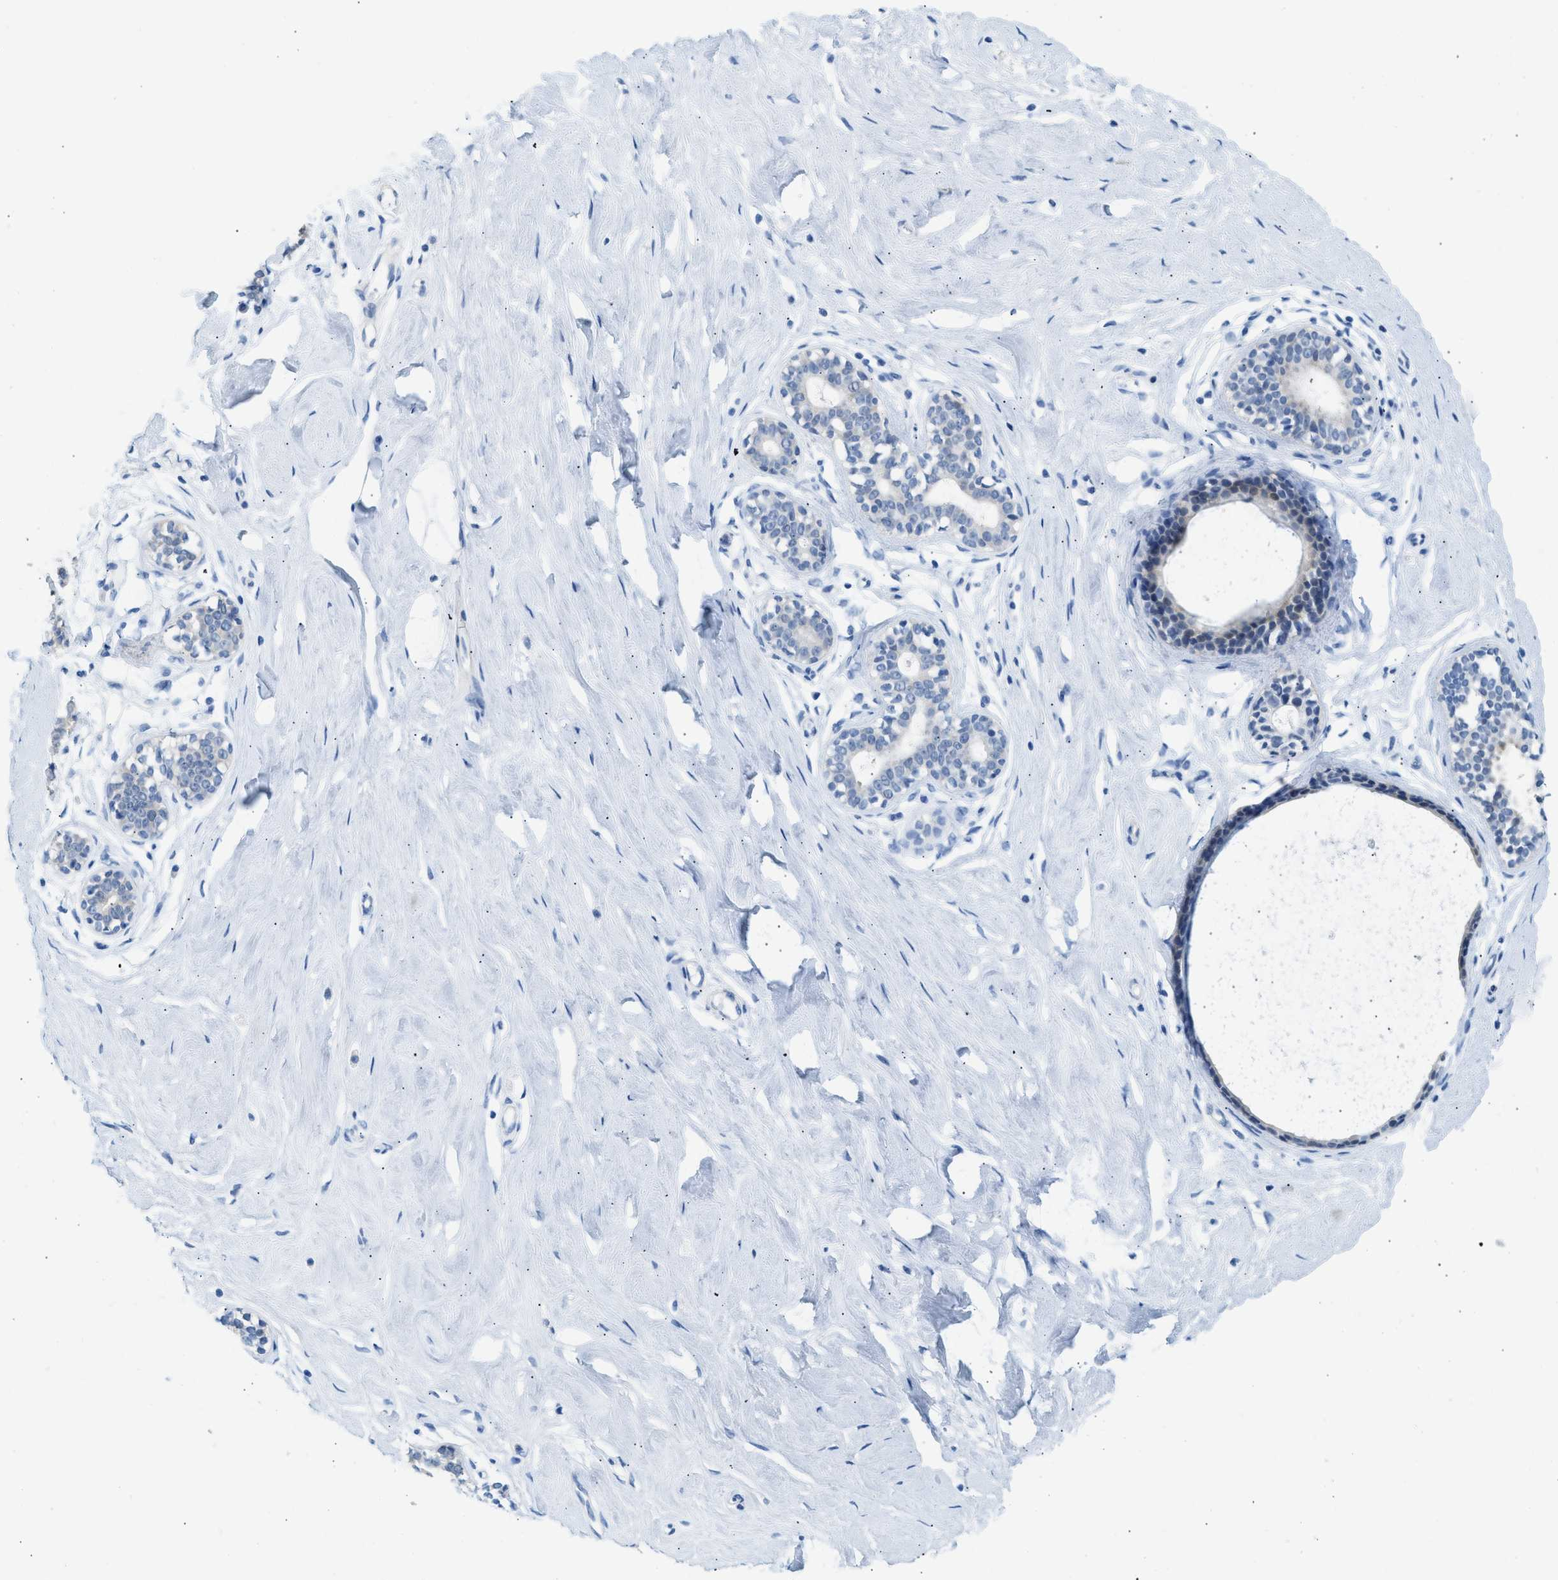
{"staining": {"intensity": "negative", "quantity": "none", "location": "none"}, "tissue": "breast", "cell_type": "Adipocytes", "image_type": "normal", "snomed": [{"axis": "morphology", "description": "Normal tissue, NOS"}, {"axis": "topography", "description": "Breast"}], "caption": "Breast stained for a protein using immunohistochemistry shows no expression adipocytes.", "gene": "SPAM1", "patient": {"sex": "female", "age": 23}}